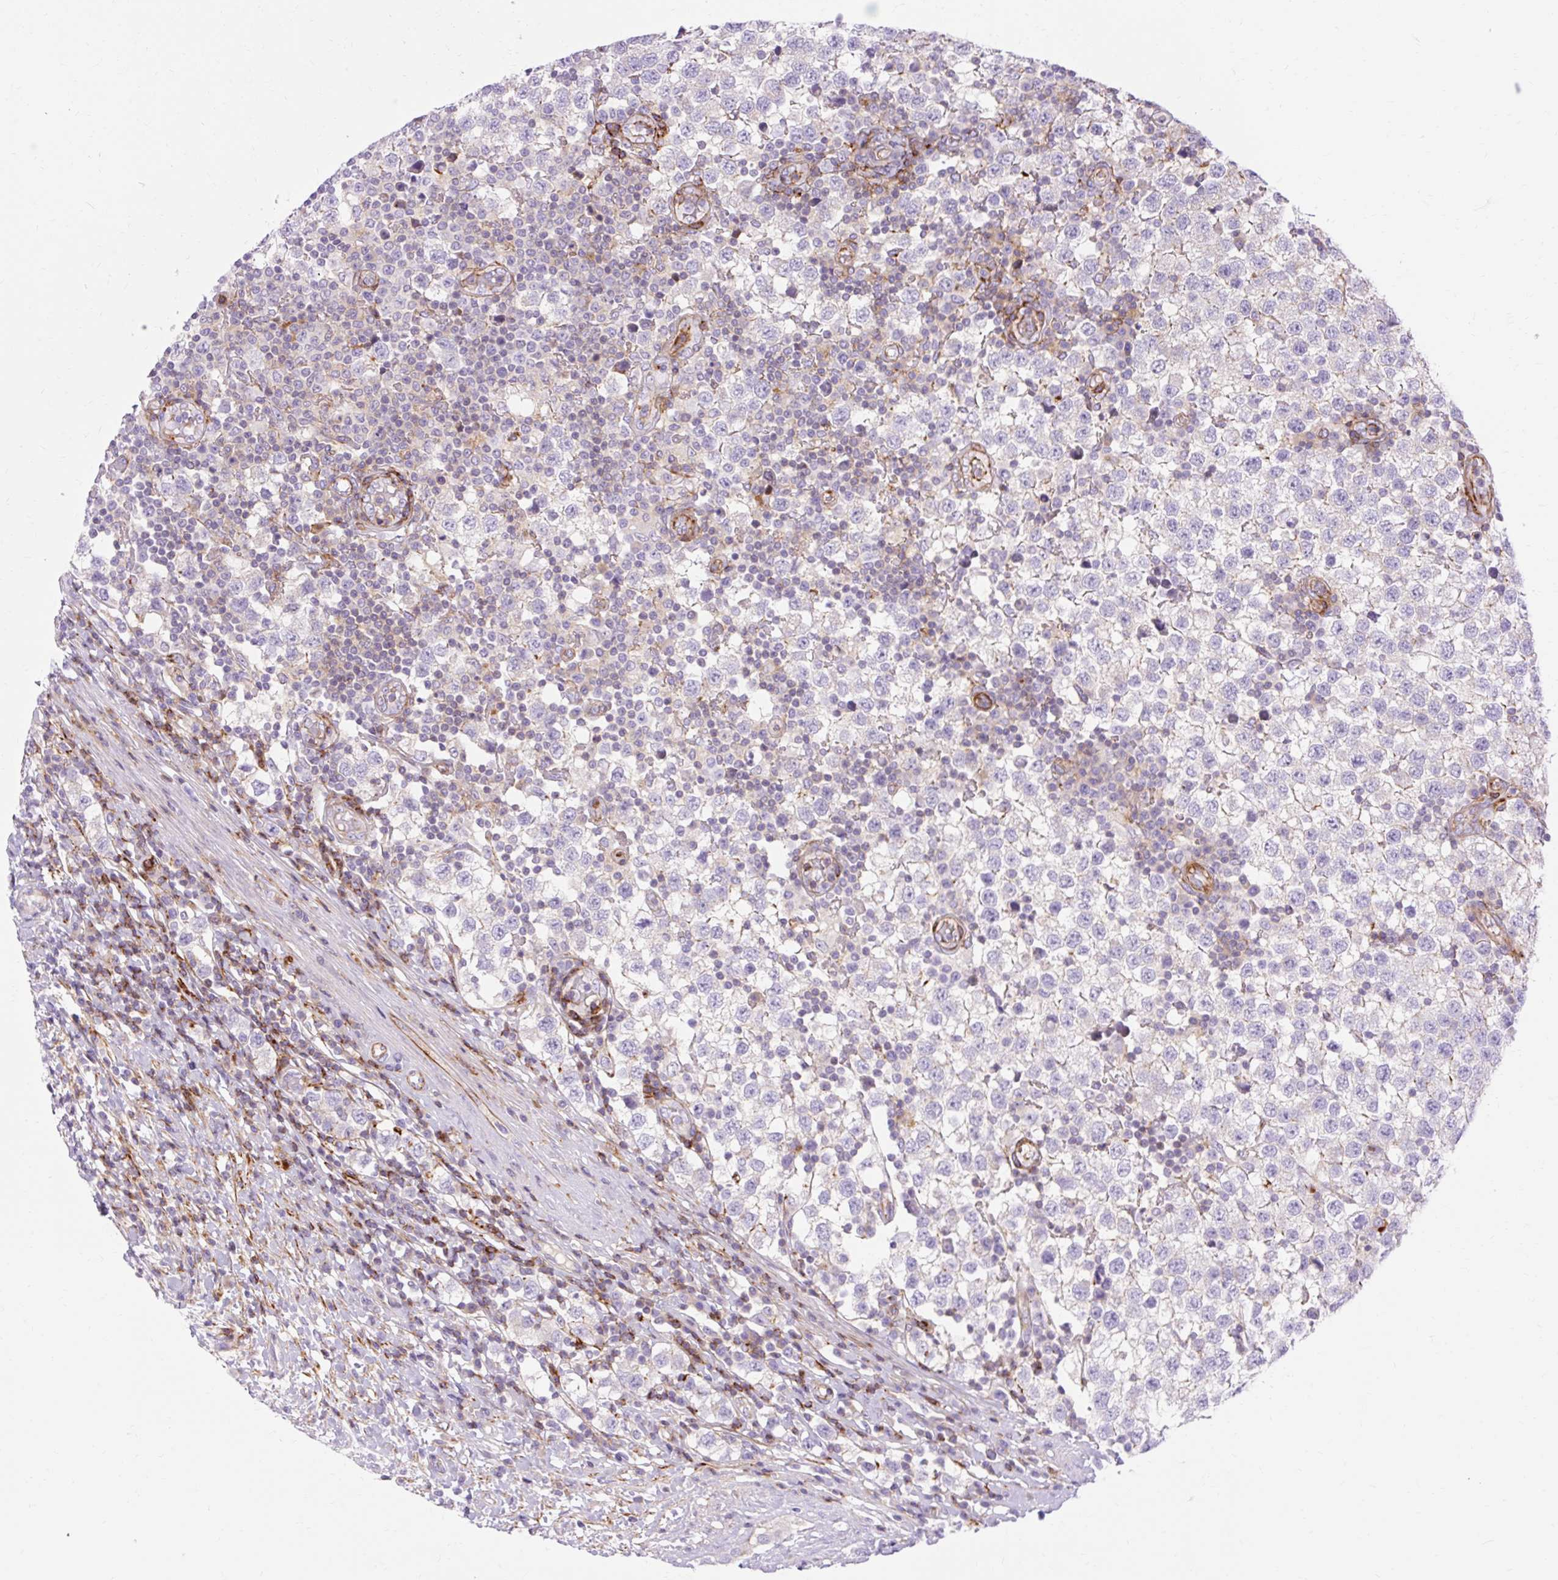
{"staining": {"intensity": "negative", "quantity": "none", "location": "none"}, "tissue": "testis cancer", "cell_type": "Tumor cells", "image_type": "cancer", "snomed": [{"axis": "morphology", "description": "Seminoma, NOS"}, {"axis": "topography", "description": "Testis"}], "caption": "Histopathology image shows no significant protein positivity in tumor cells of testis seminoma.", "gene": "CORO7-PAM16", "patient": {"sex": "male", "age": 34}}